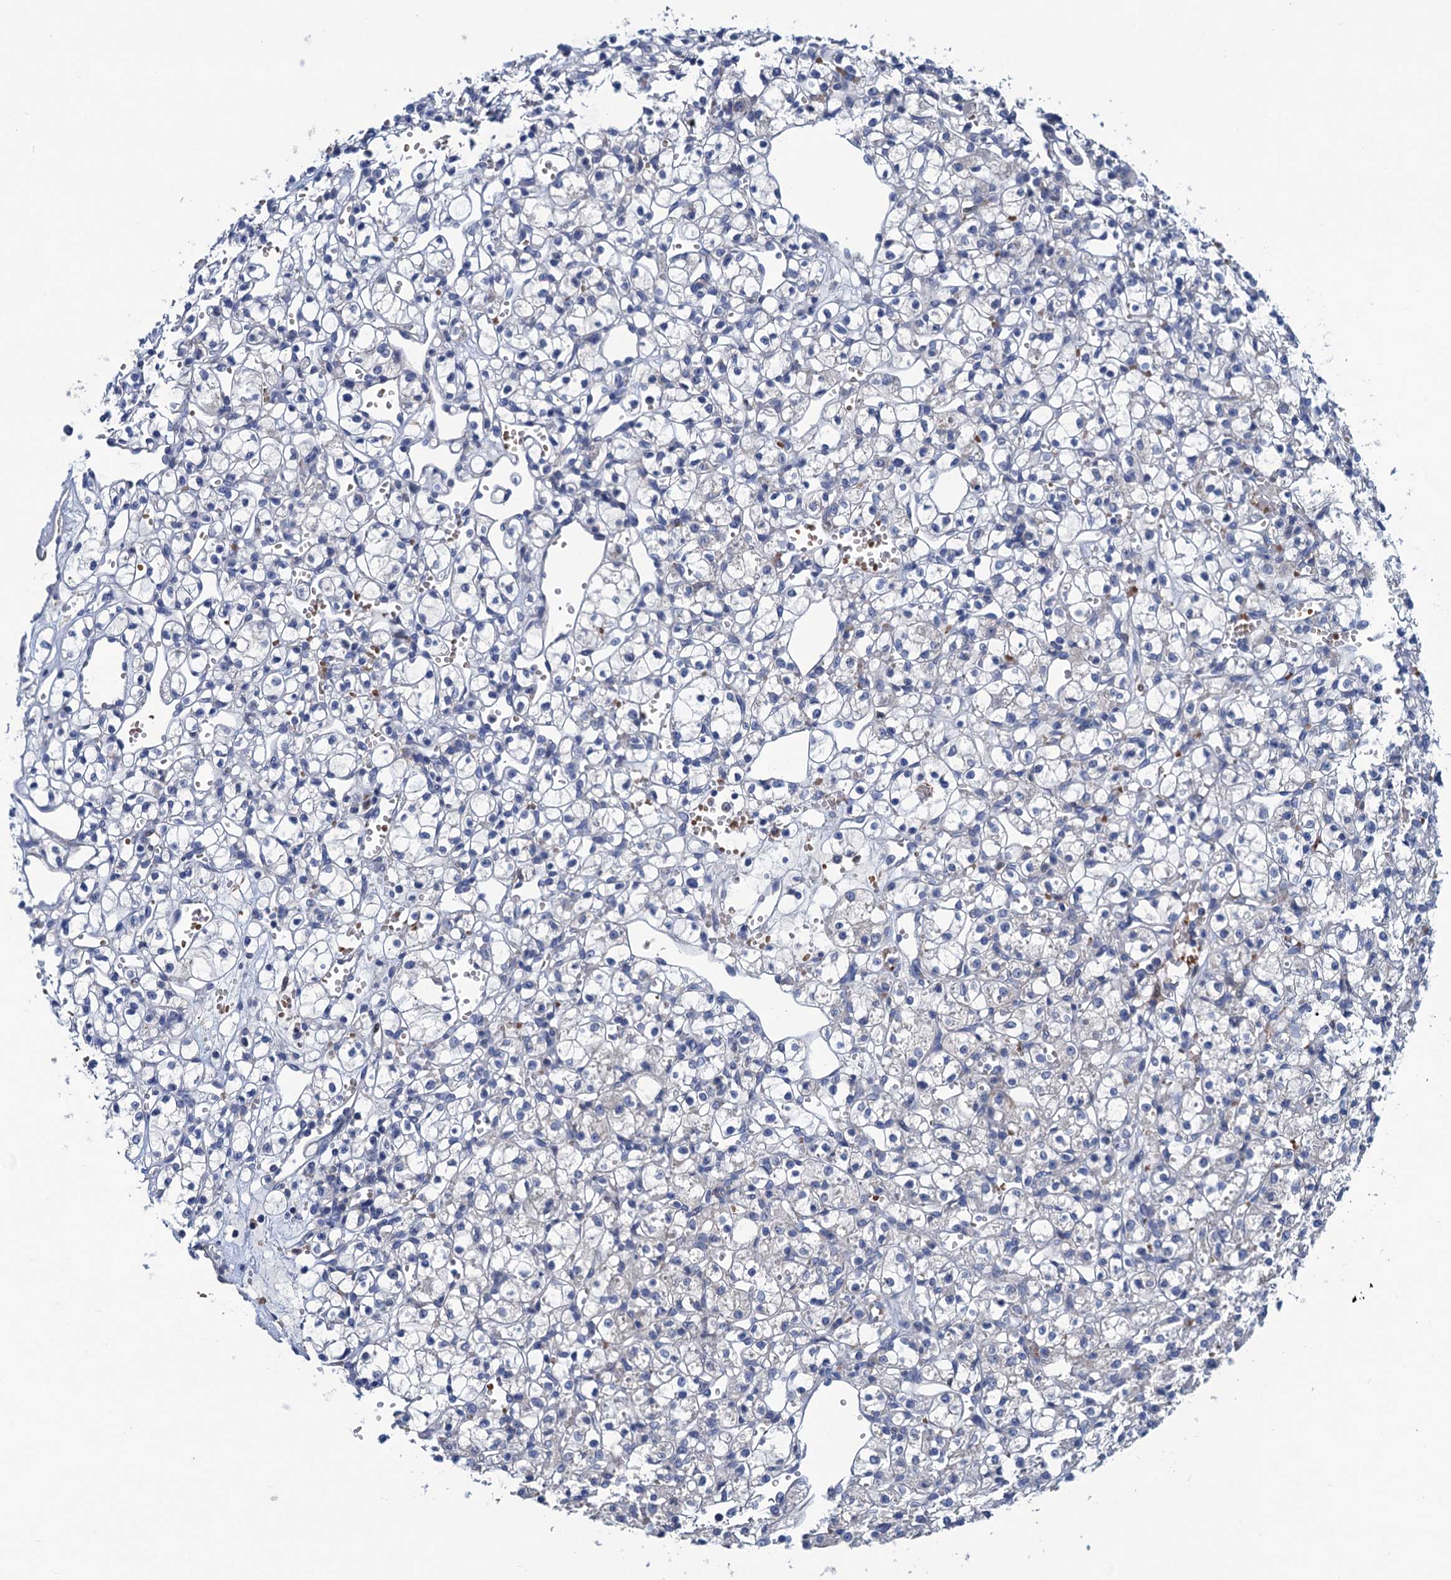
{"staining": {"intensity": "negative", "quantity": "none", "location": "none"}, "tissue": "renal cancer", "cell_type": "Tumor cells", "image_type": "cancer", "snomed": [{"axis": "morphology", "description": "Adenocarcinoma, NOS"}, {"axis": "topography", "description": "Kidney"}], "caption": "This is an IHC histopathology image of human renal cancer. There is no expression in tumor cells.", "gene": "RTKN2", "patient": {"sex": "female", "age": 59}}